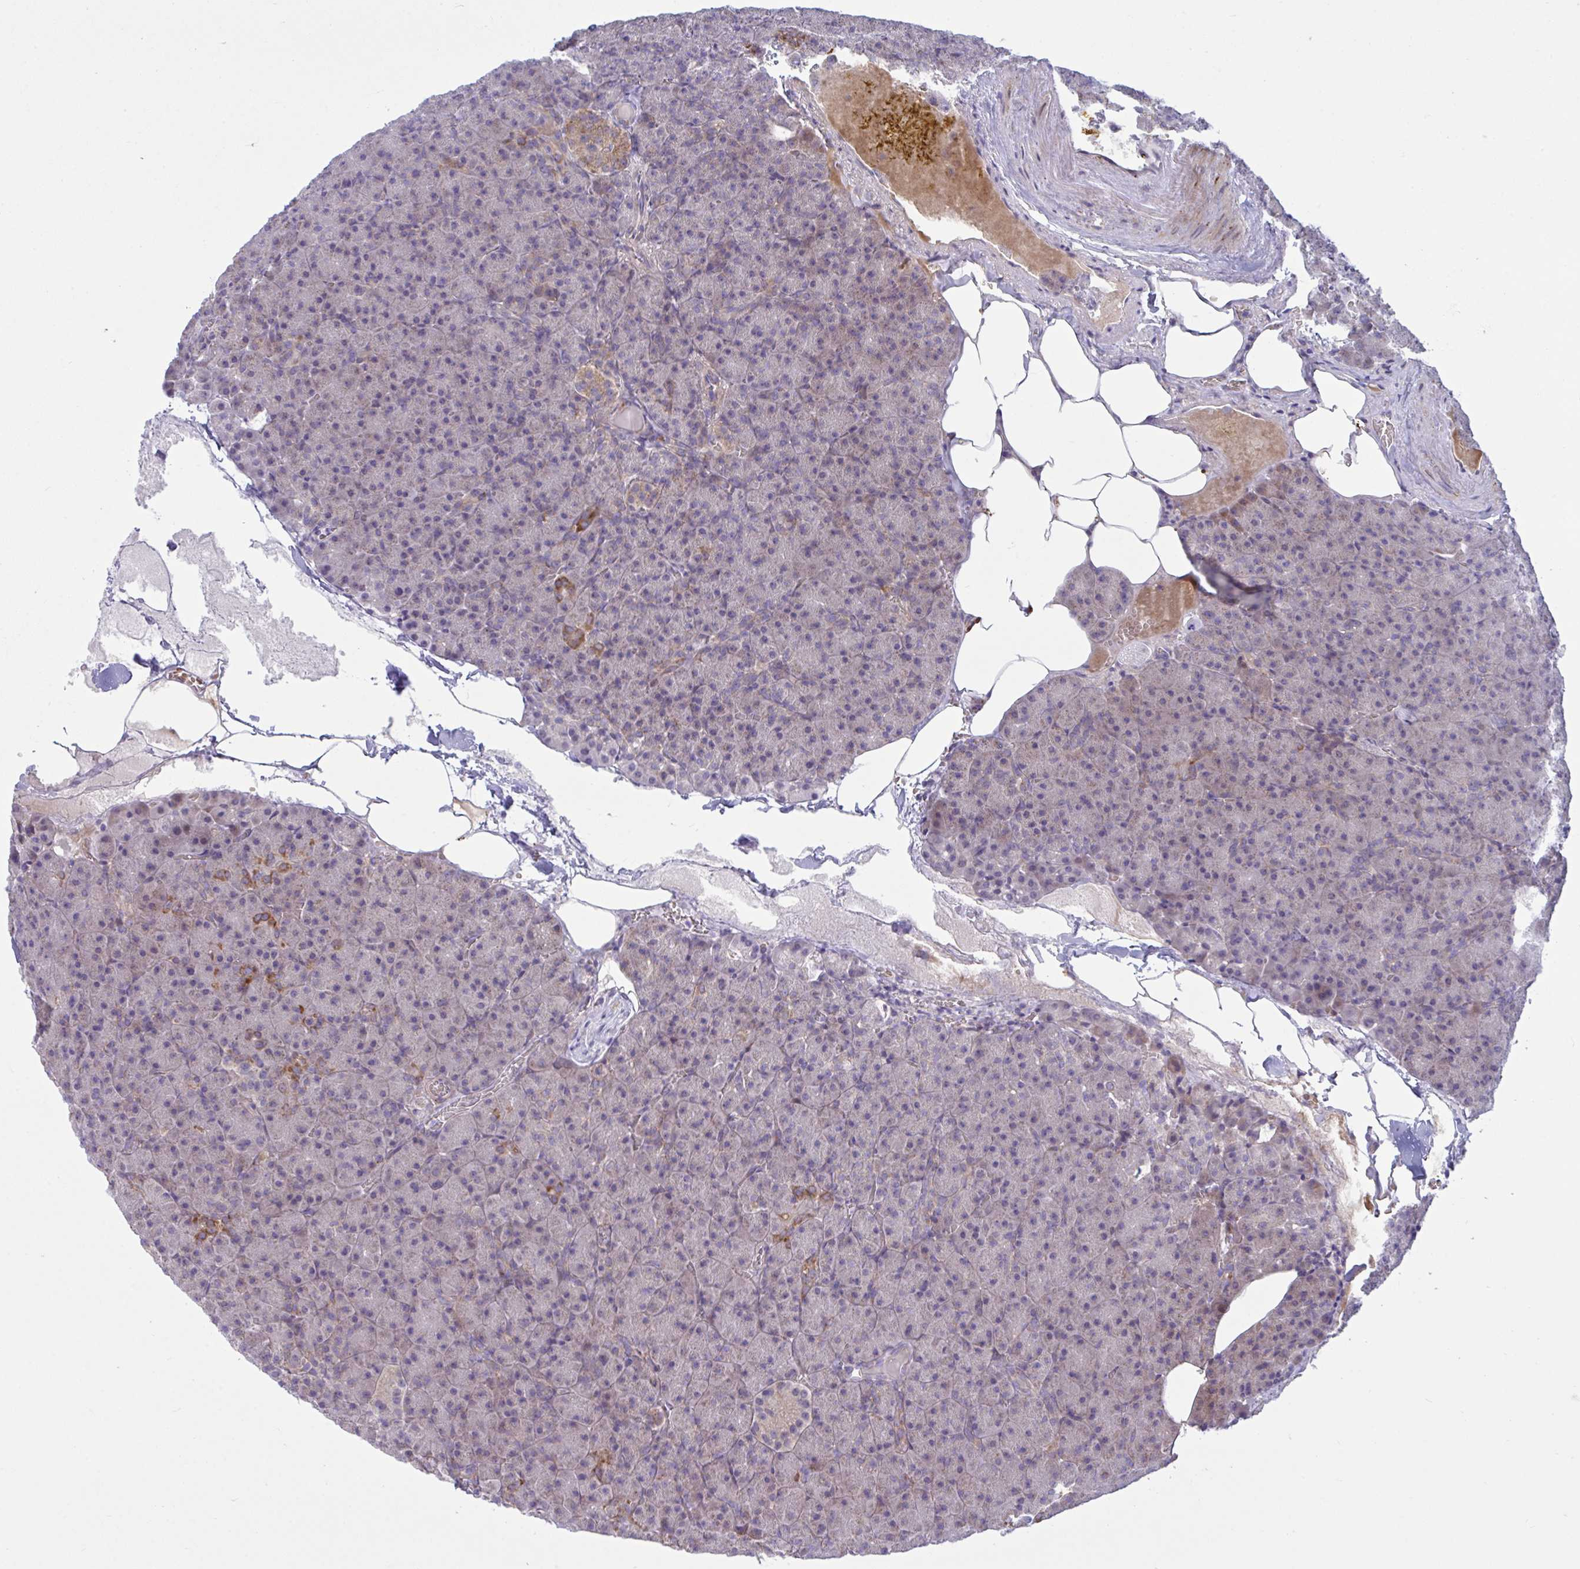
{"staining": {"intensity": "moderate", "quantity": "<25%", "location": "cytoplasmic/membranous"}, "tissue": "pancreas", "cell_type": "Exocrine glandular cells", "image_type": "normal", "snomed": [{"axis": "morphology", "description": "Normal tissue, NOS"}, {"axis": "topography", "description": "Pancreas"}], "caption": "Moderate cytoplasmic/membranous protein staining is present in about <25% of exocrine glandular cells in pancreas. Nuclei are stained in blue.", "gene": "VWC2", "patient": {"sex": "female", "age": 74}}